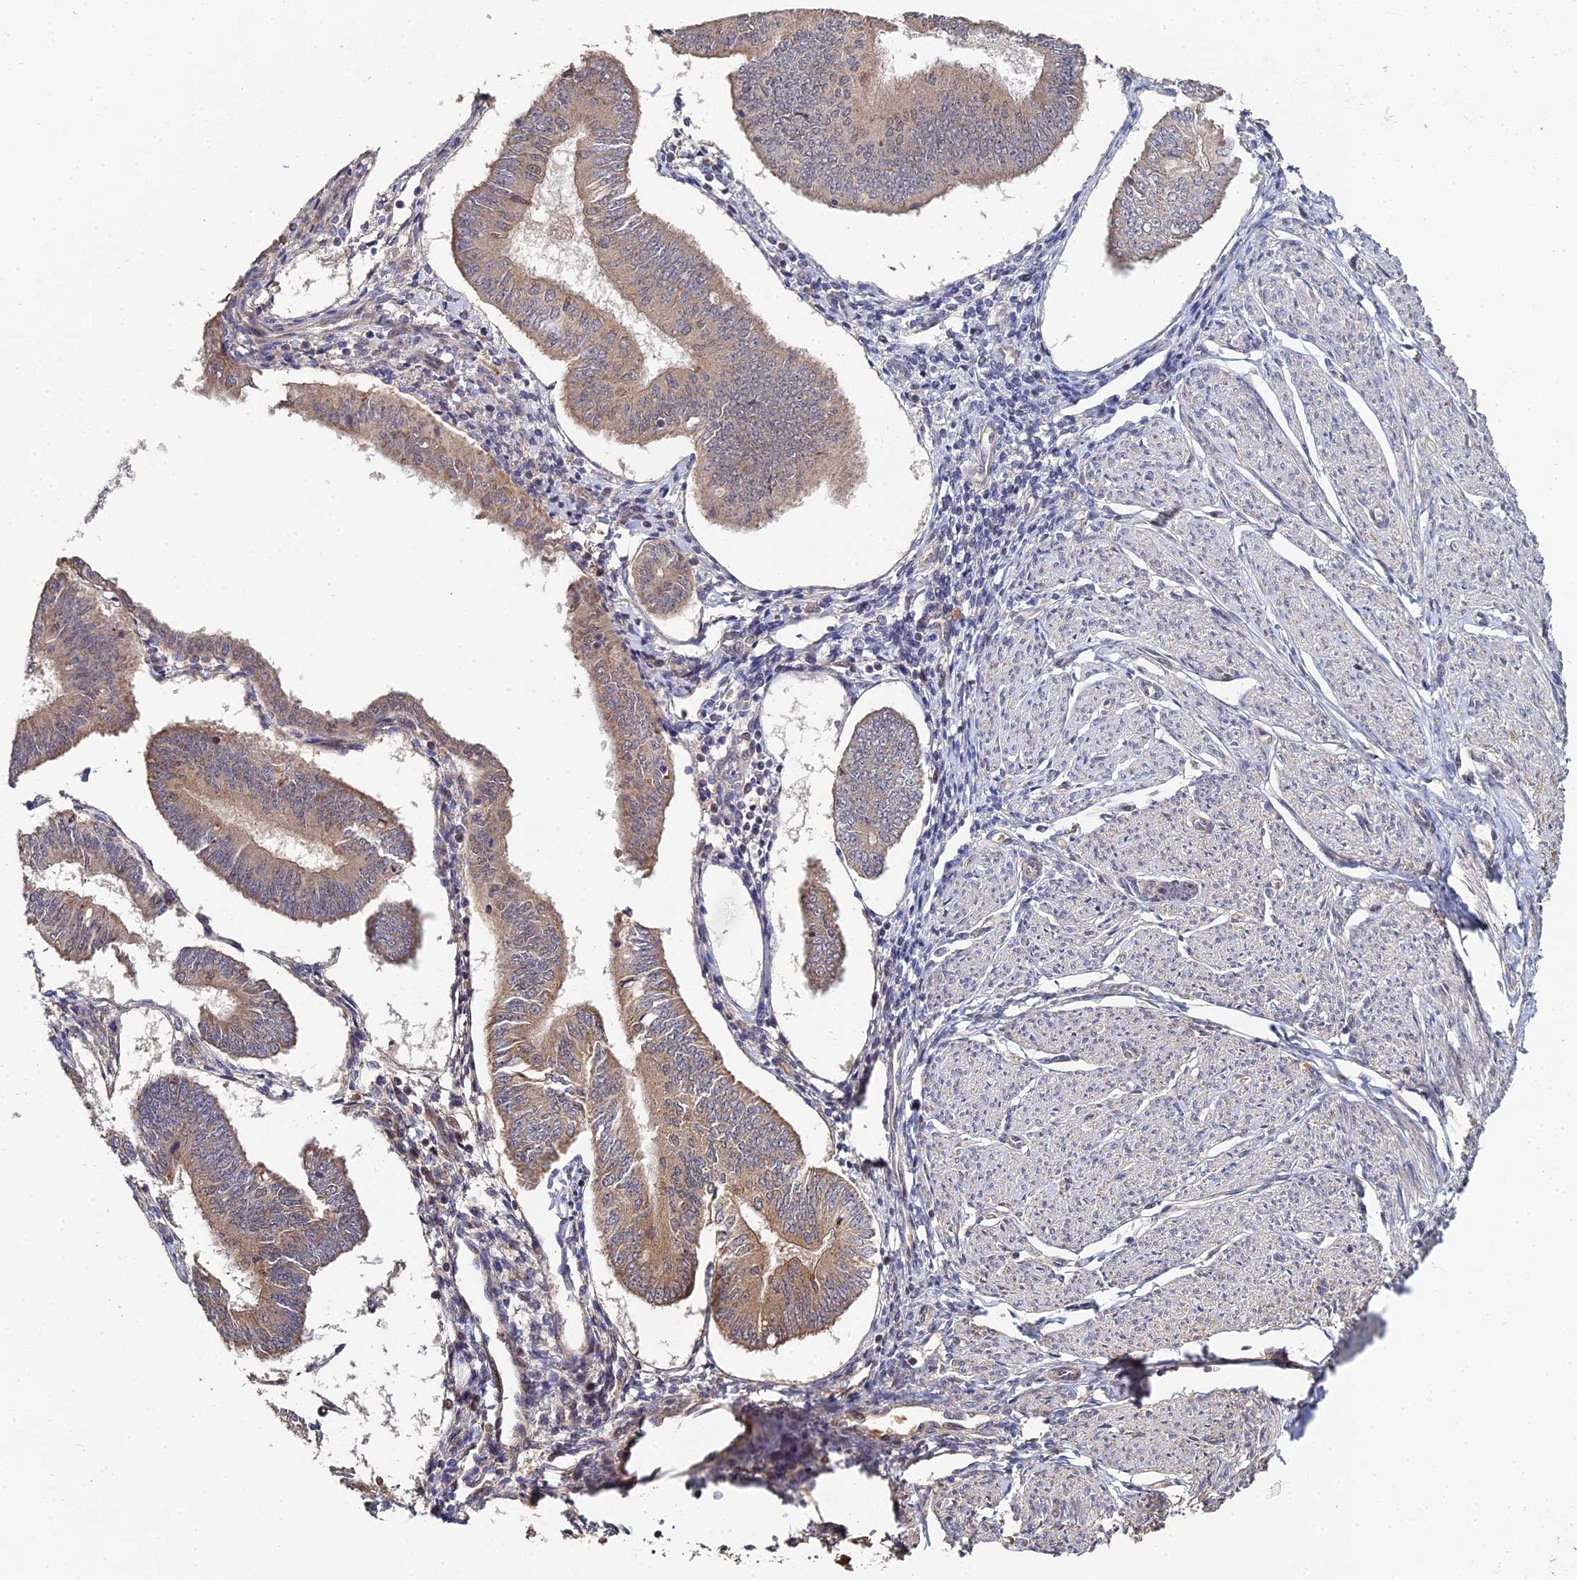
{"staining": {"intensity": "weak", "quantity": ">75%", "location": "cytoplasmic/membranous"}, "tissue": "endometrial cancer", "cell_type": "Tumor cells", "image_type": "cancer", "snomed": [{"axis": "morphology", "description": "Adenocarcinoma, NOS"}, {"axis": "topography", "description": "Endometrium"}], "caption": "Protein expression by immunohistochemistry exhibits weak cytoplasmic/membranous staining in about >75% of tumor cells in endometrial adenocarcinoma.", "gene": "ERCC5", "patient": {"sex": "female", "age": 58}}